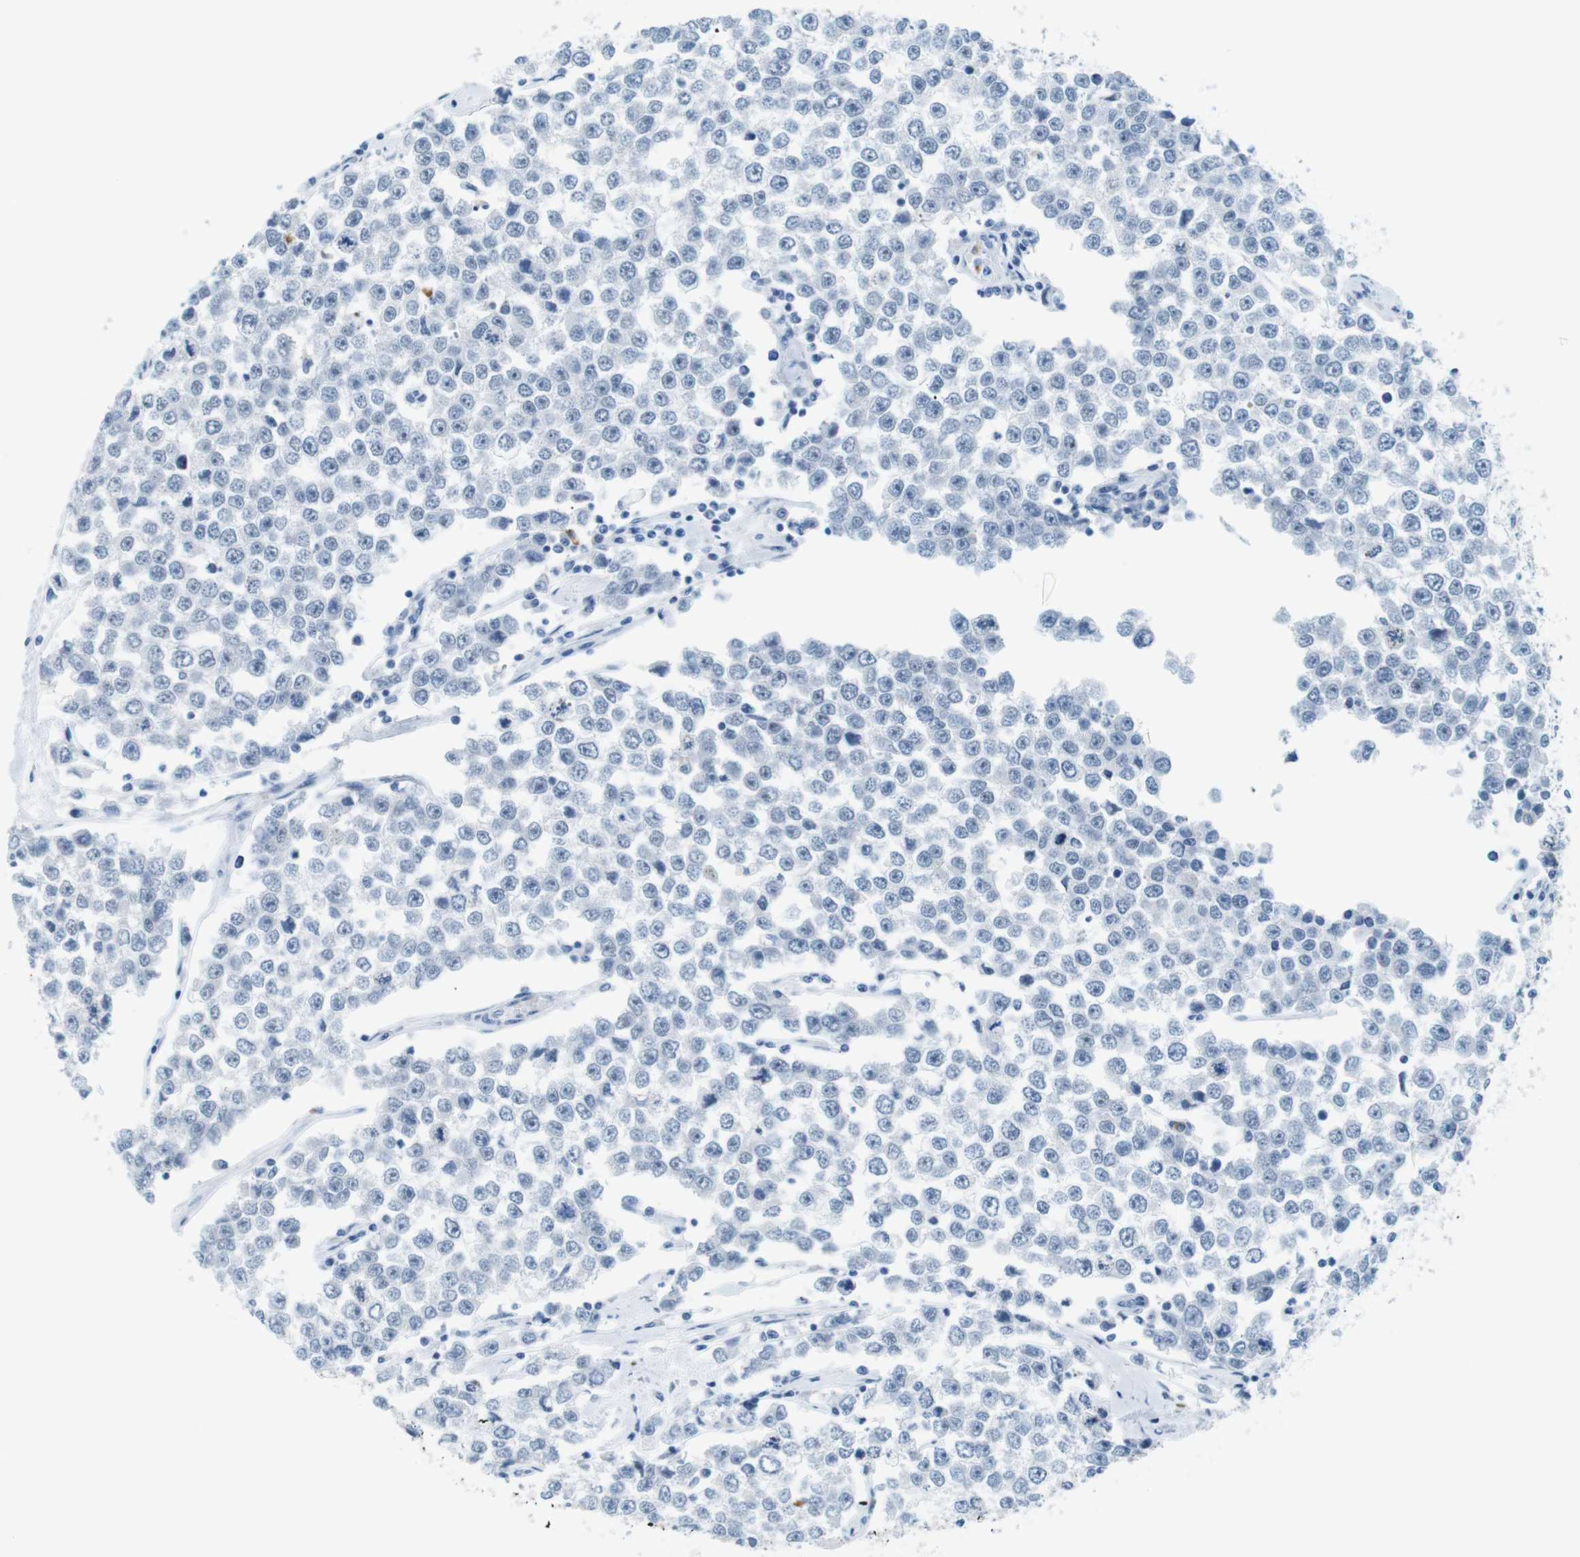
{"staining": {"intensity": "negative", "quantity": "none", "location": "none"}, "tissue": "testis cancer", "cell_type": "Tumor cells", "image_type": "cancer", "snomed": [{"axis": "morphology", "description": "Seminoma, NOS"}, {"axis": "morphology", "description": "Carcinoma, Embryonal, NOS"}, {"axis": "topography", "description": "Testis"}], "caption": "Tumor cells show no significant positivity in embryonal carcinoma (testis).", "gene": "MCEMP1", "patient": {"sex": "male", "age": 52}}